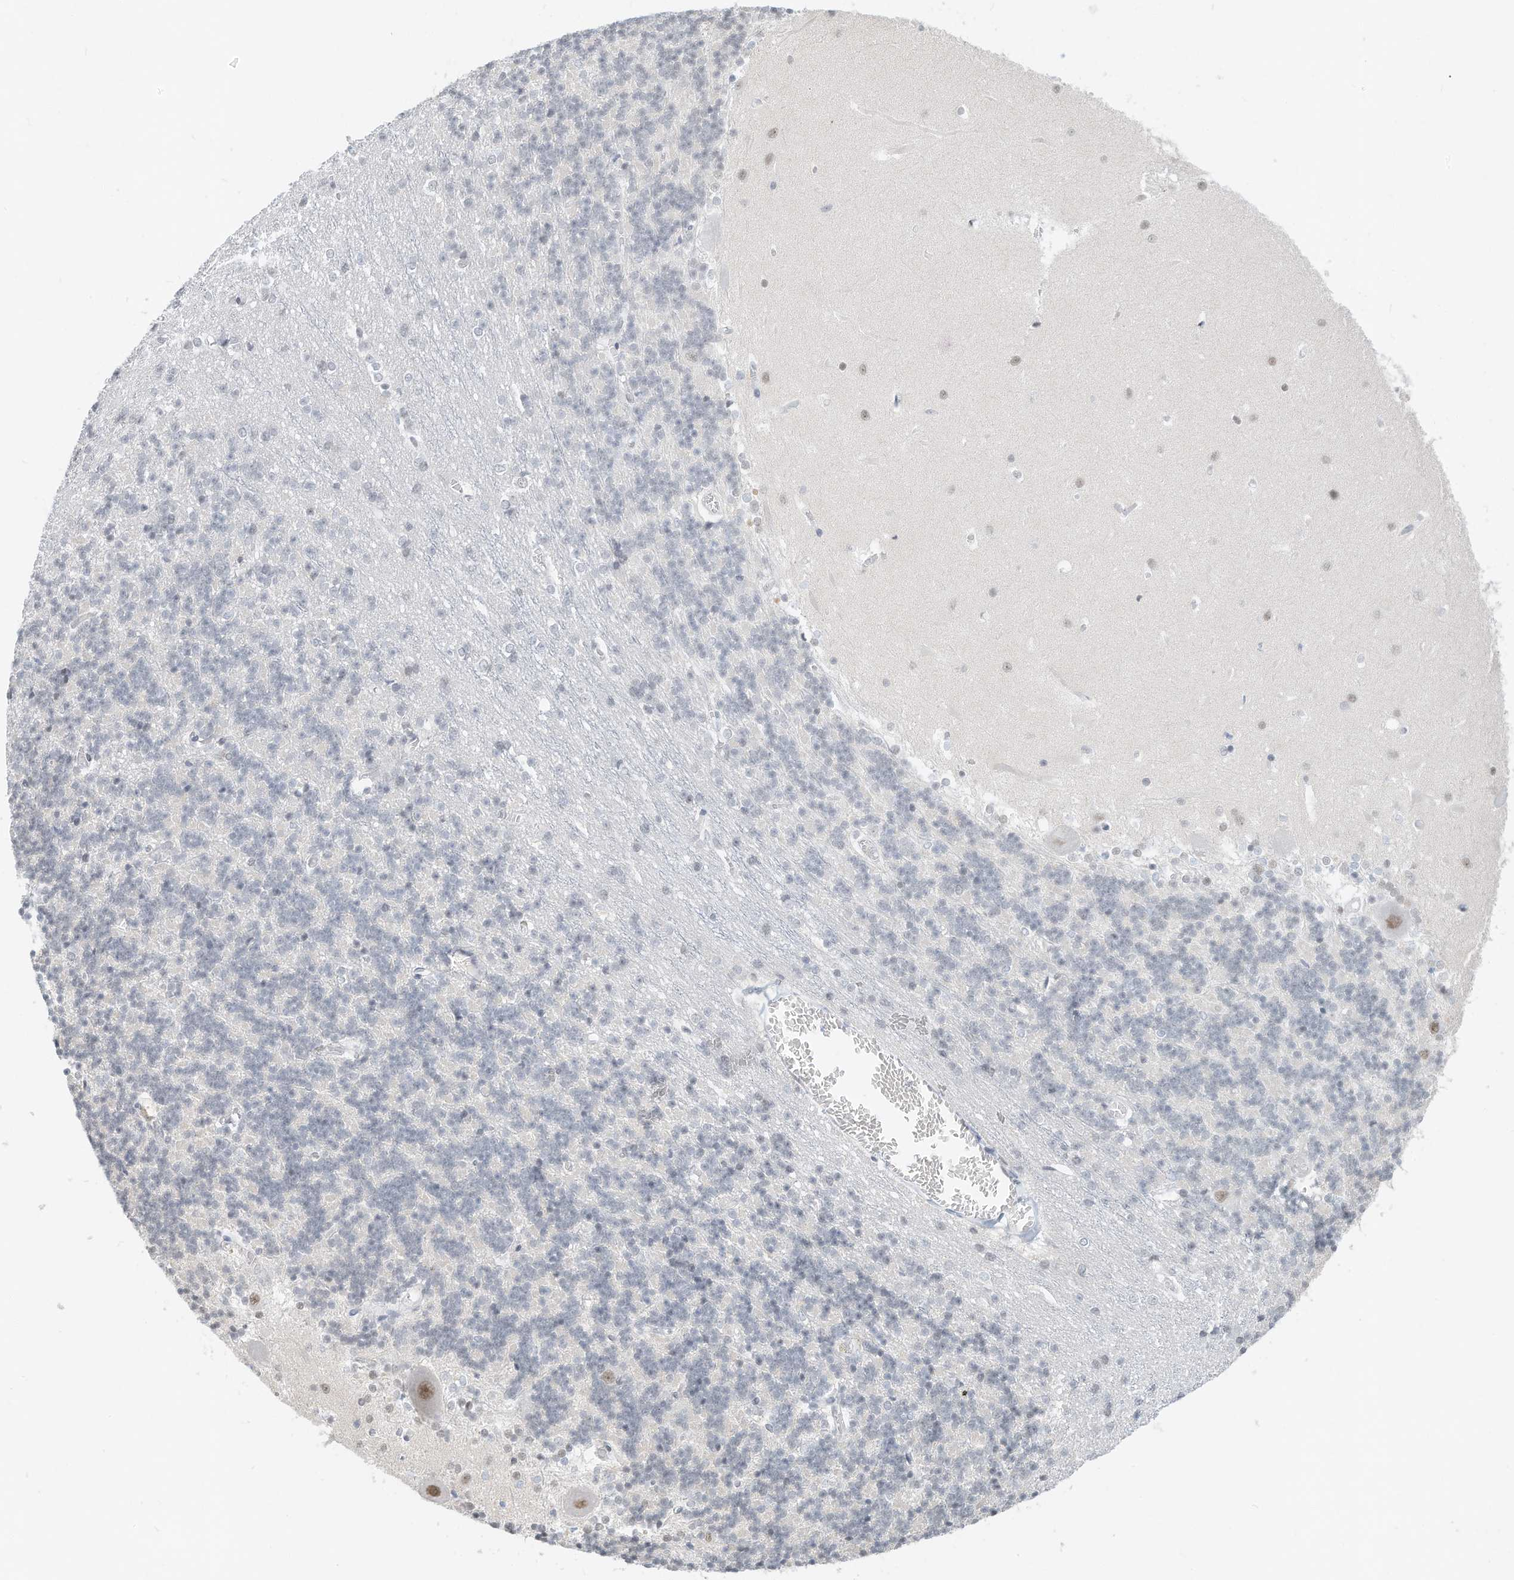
{"staining": {"intensity": "negative", "quantity": "none", "location": "none"}, "tissue": "cerebellum", "cell_type": "Cells in granular layer", "image_type": "normal", "snomed": [{"axis": "morphology", "description": "Normal tissue, NOS"}, {"axis": "topography", "description": "Cerebellum"}], "caption": "DAB (3,3'-diaminobenzidine) immunohistochemical staining of unremarkable human cerebellum exhibits no significant staining in cells in granular layer.", "gene": "PGC", "patient": {"sex": "male", "age": 37}}